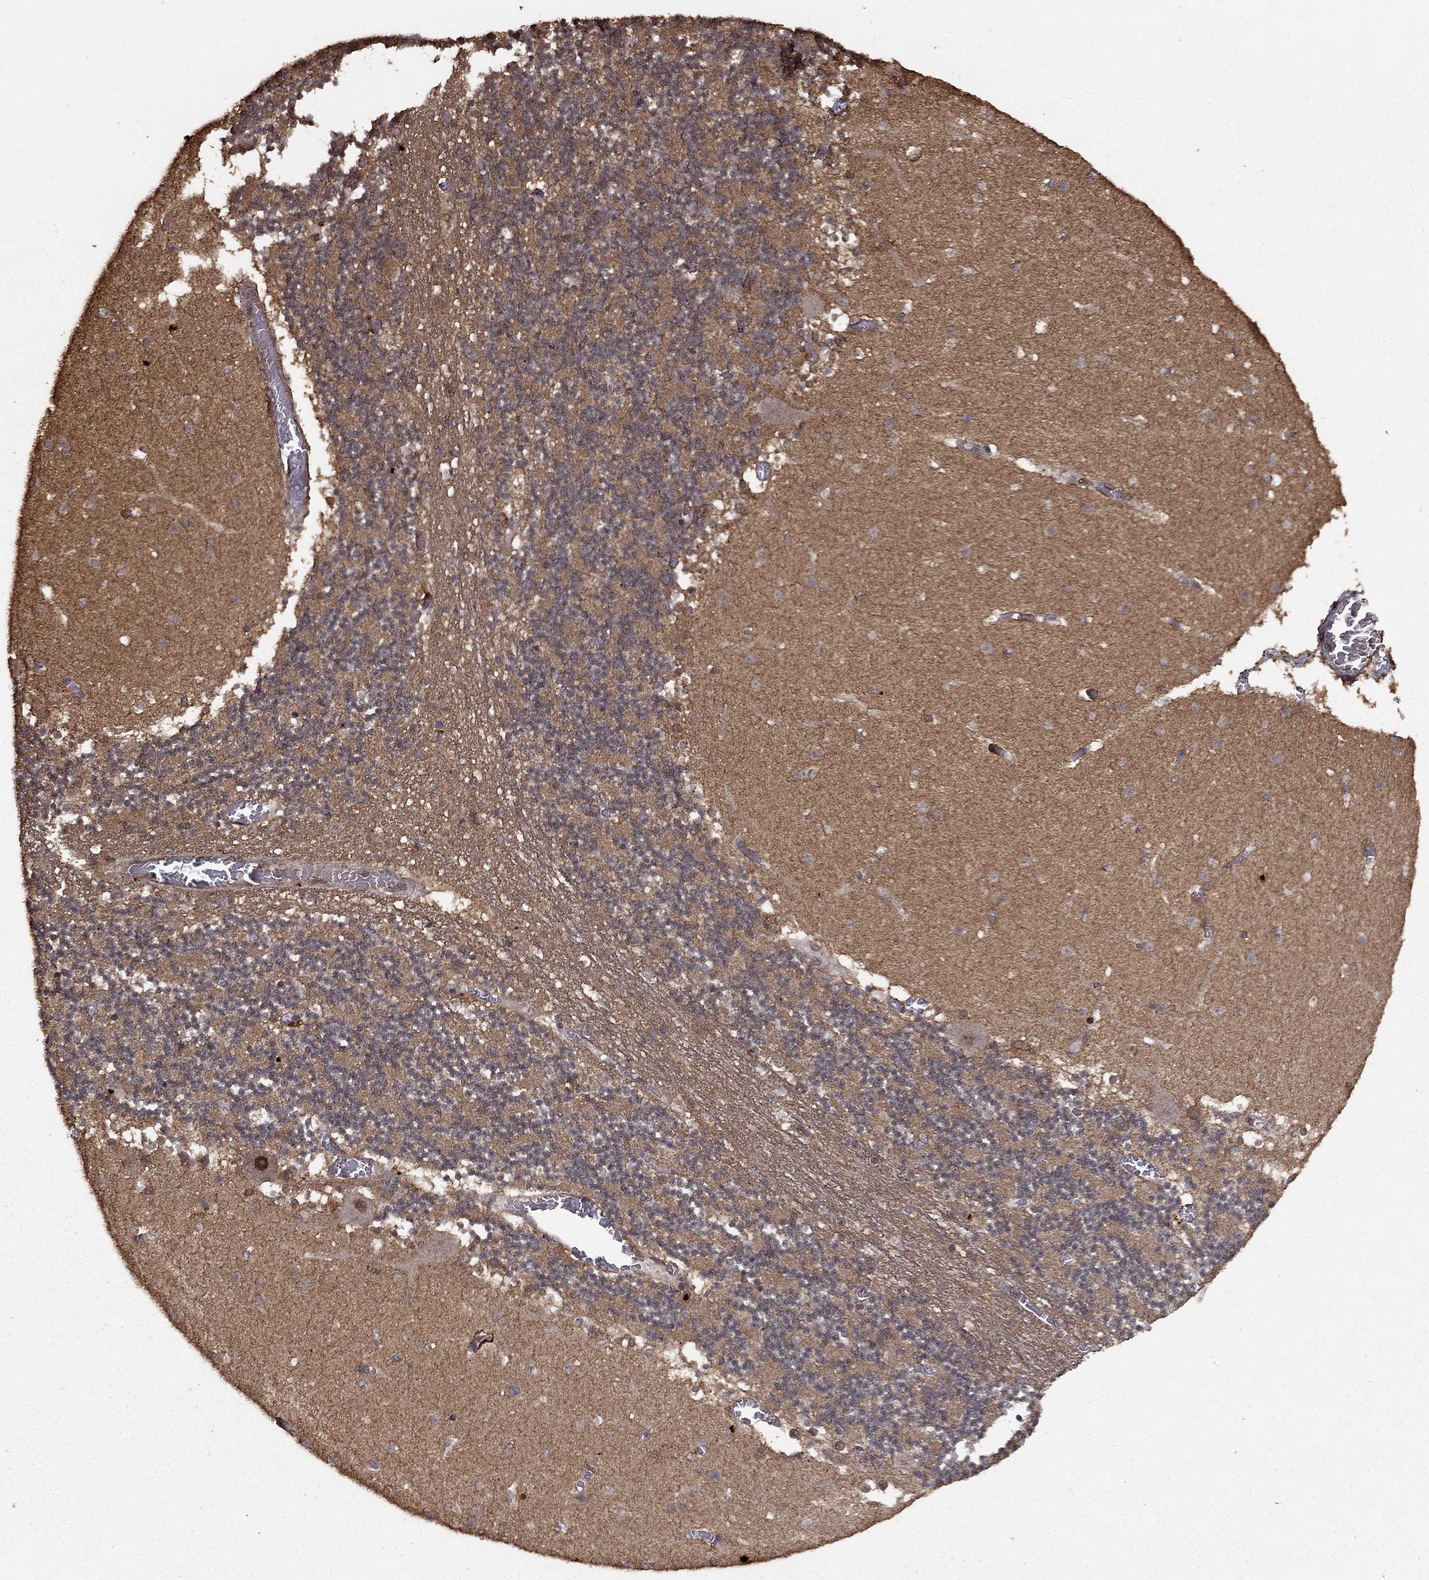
{"staining": {"intensity": "negative", "quantity": "none", "location": "none"}, "tissue": "cerebellum", "cell_type": "Cells in granular layer", "image_type": "normal", "snomed": [{"axis": "morphology", "description": "Normal tissue, NOS"}, {"axis": "topography", "description": "Cerebellum"}], "caption": "Histopathology image shows no significant protein positivity in cells in granular layer of benign cerebellum.", "gene": "PRDM1", "patient": {"sex": "female", "age": 28}}